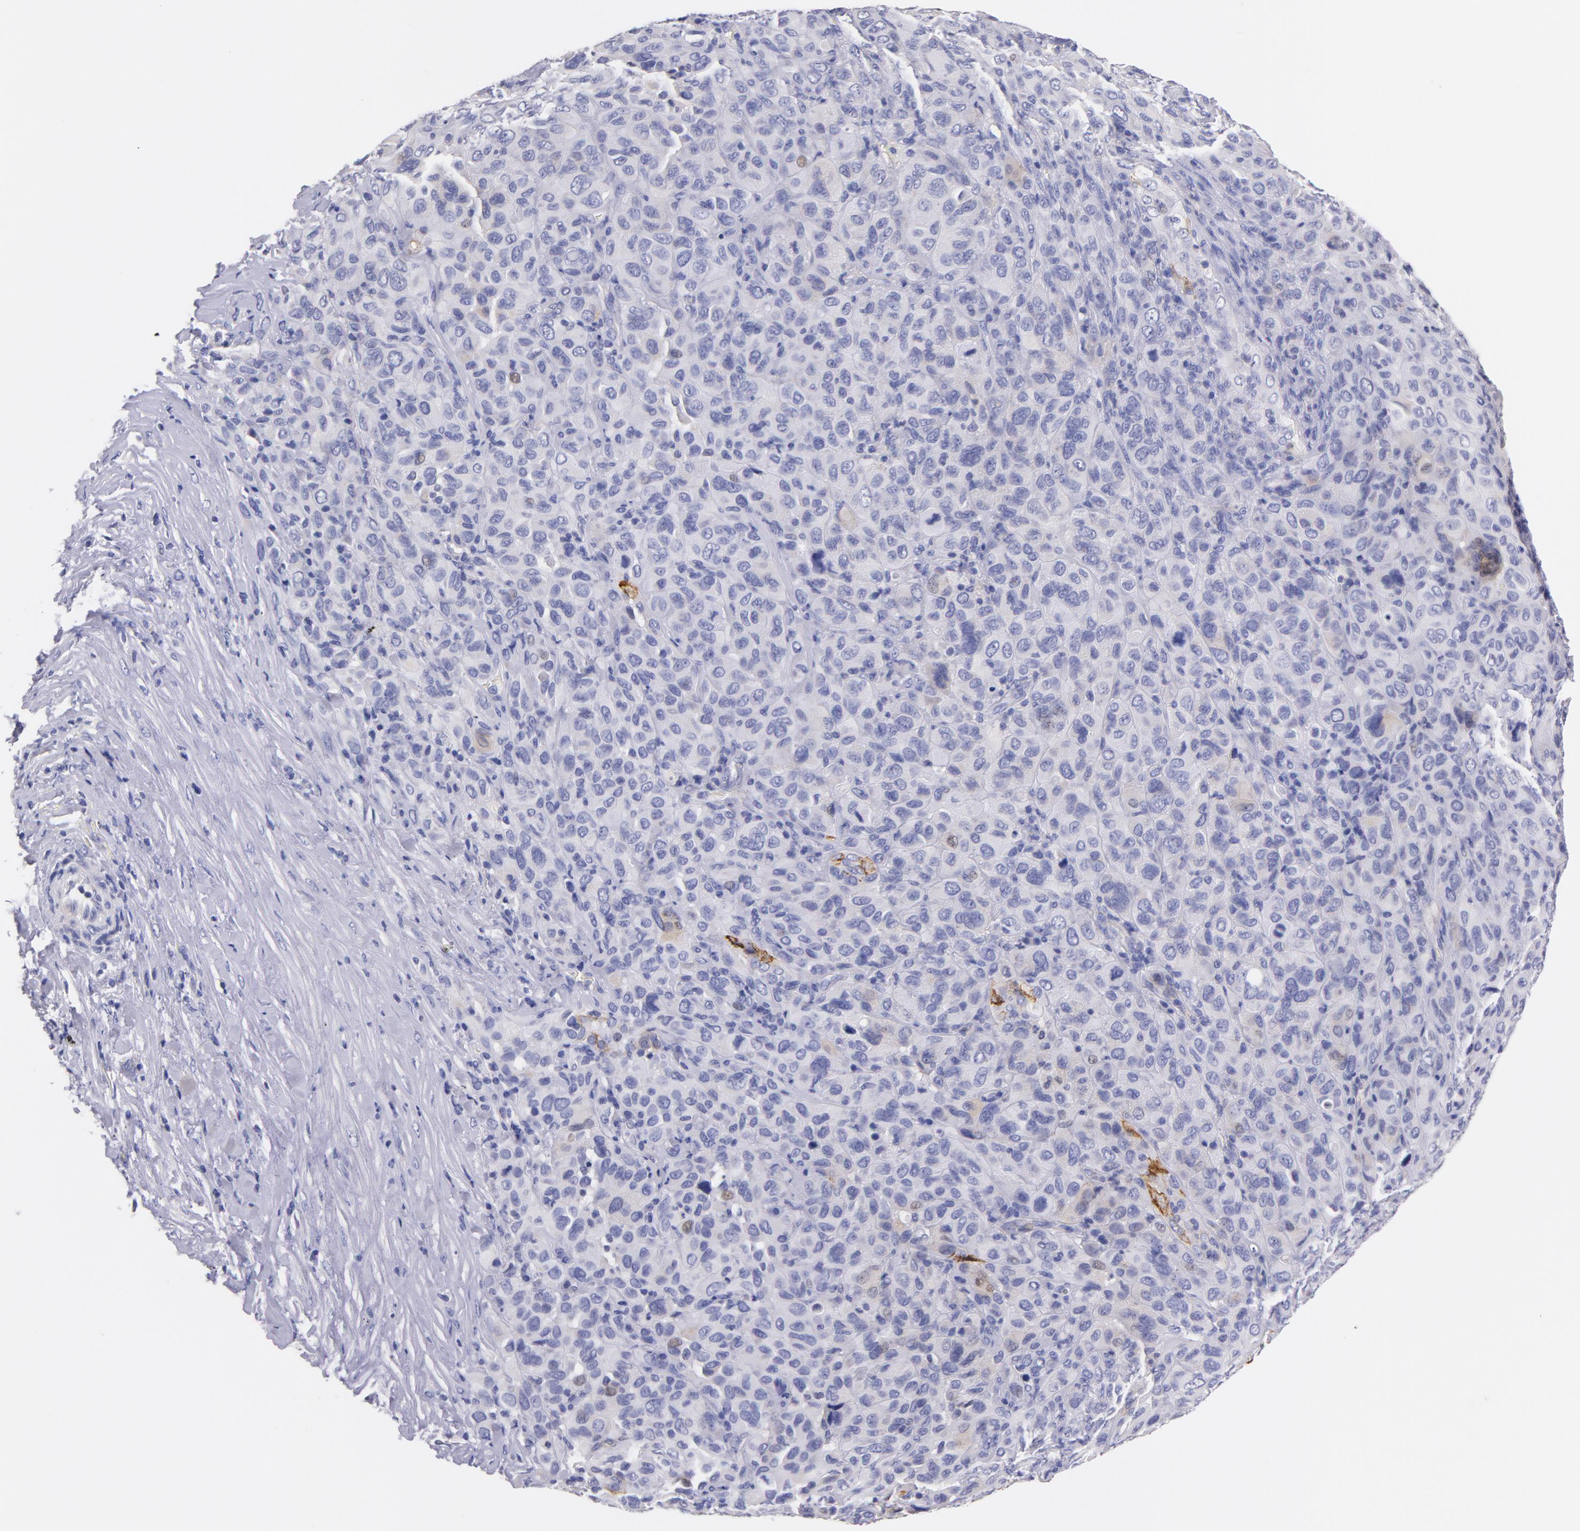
{"staining": {"intensity": "weak", "quantity": "<25%", "location": "cytoplasmic/membranous"}, "tissue": "melanoma", "cell_type": "Tumor cells", "image_type": "cancer", "snomed": [{"axis": "morphology", "description": "Malignant melanoma, Metastatic site"}, {"axis": "topography", "description": "Skin"}], "caption": "A photomicrograph of human melanoma is negative for staining in tumor cells.", "gene": "CD44", "patient": {"sex": "male", "age": 32}}